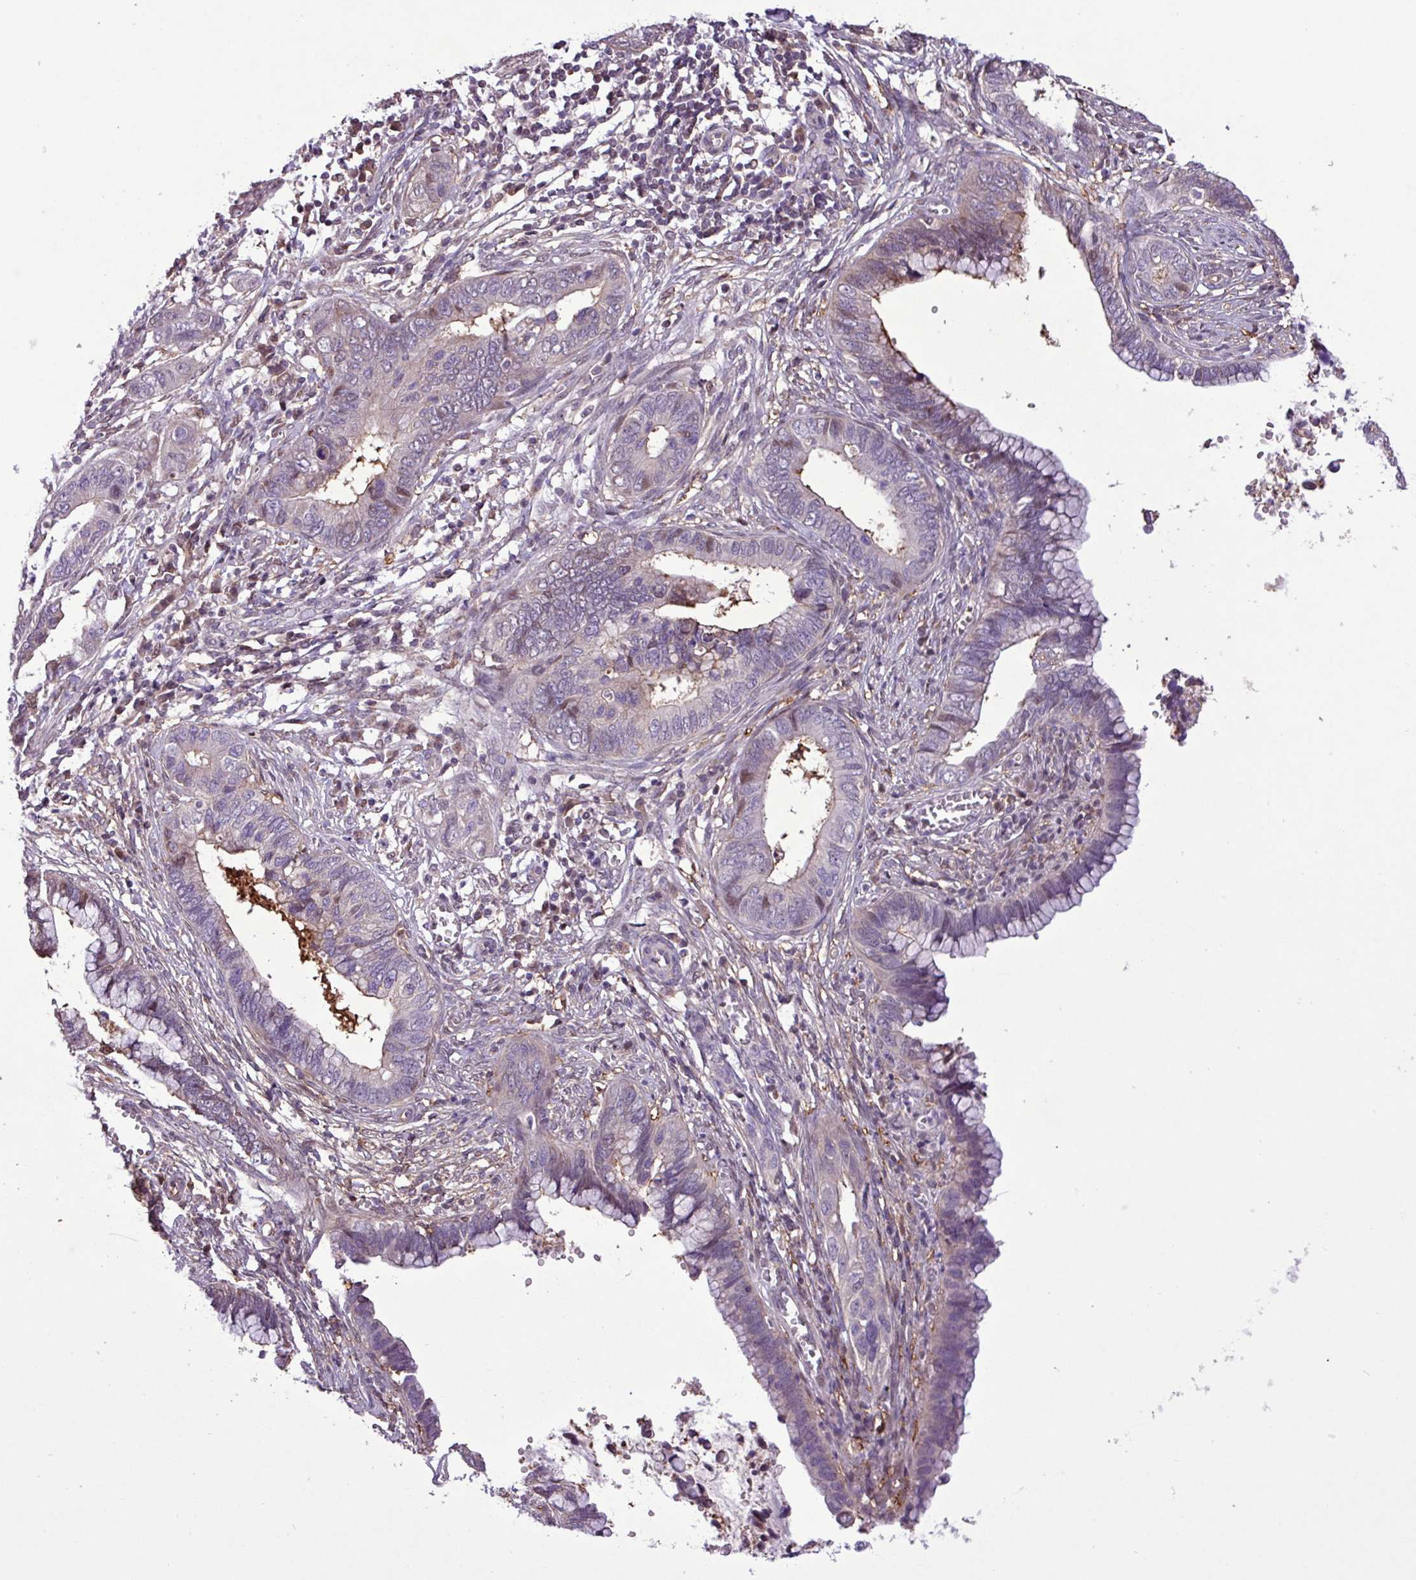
{"staining": {"intensity": "weak", "quantity": "<25%", "location": "cytoplasmic/membranous"}, "tissue": "cervical cancer", "cell_type": "Tumor cells", "image_type": "cancer", "snomed": [{"axis": "morphology", "description": "Adenocarcinoma, NOS"}, {"axis": "topography", "description": "Cervix"}], "caption": "Immunohistochemical staining of cervical cancer displays no significant expression in tumor cells. (DAB (3,3'-diaminobenzidine) immunohistochemistry, high magnification).", "gene": "RPP25L", "patient": {"sex": "female", "age": 44}}